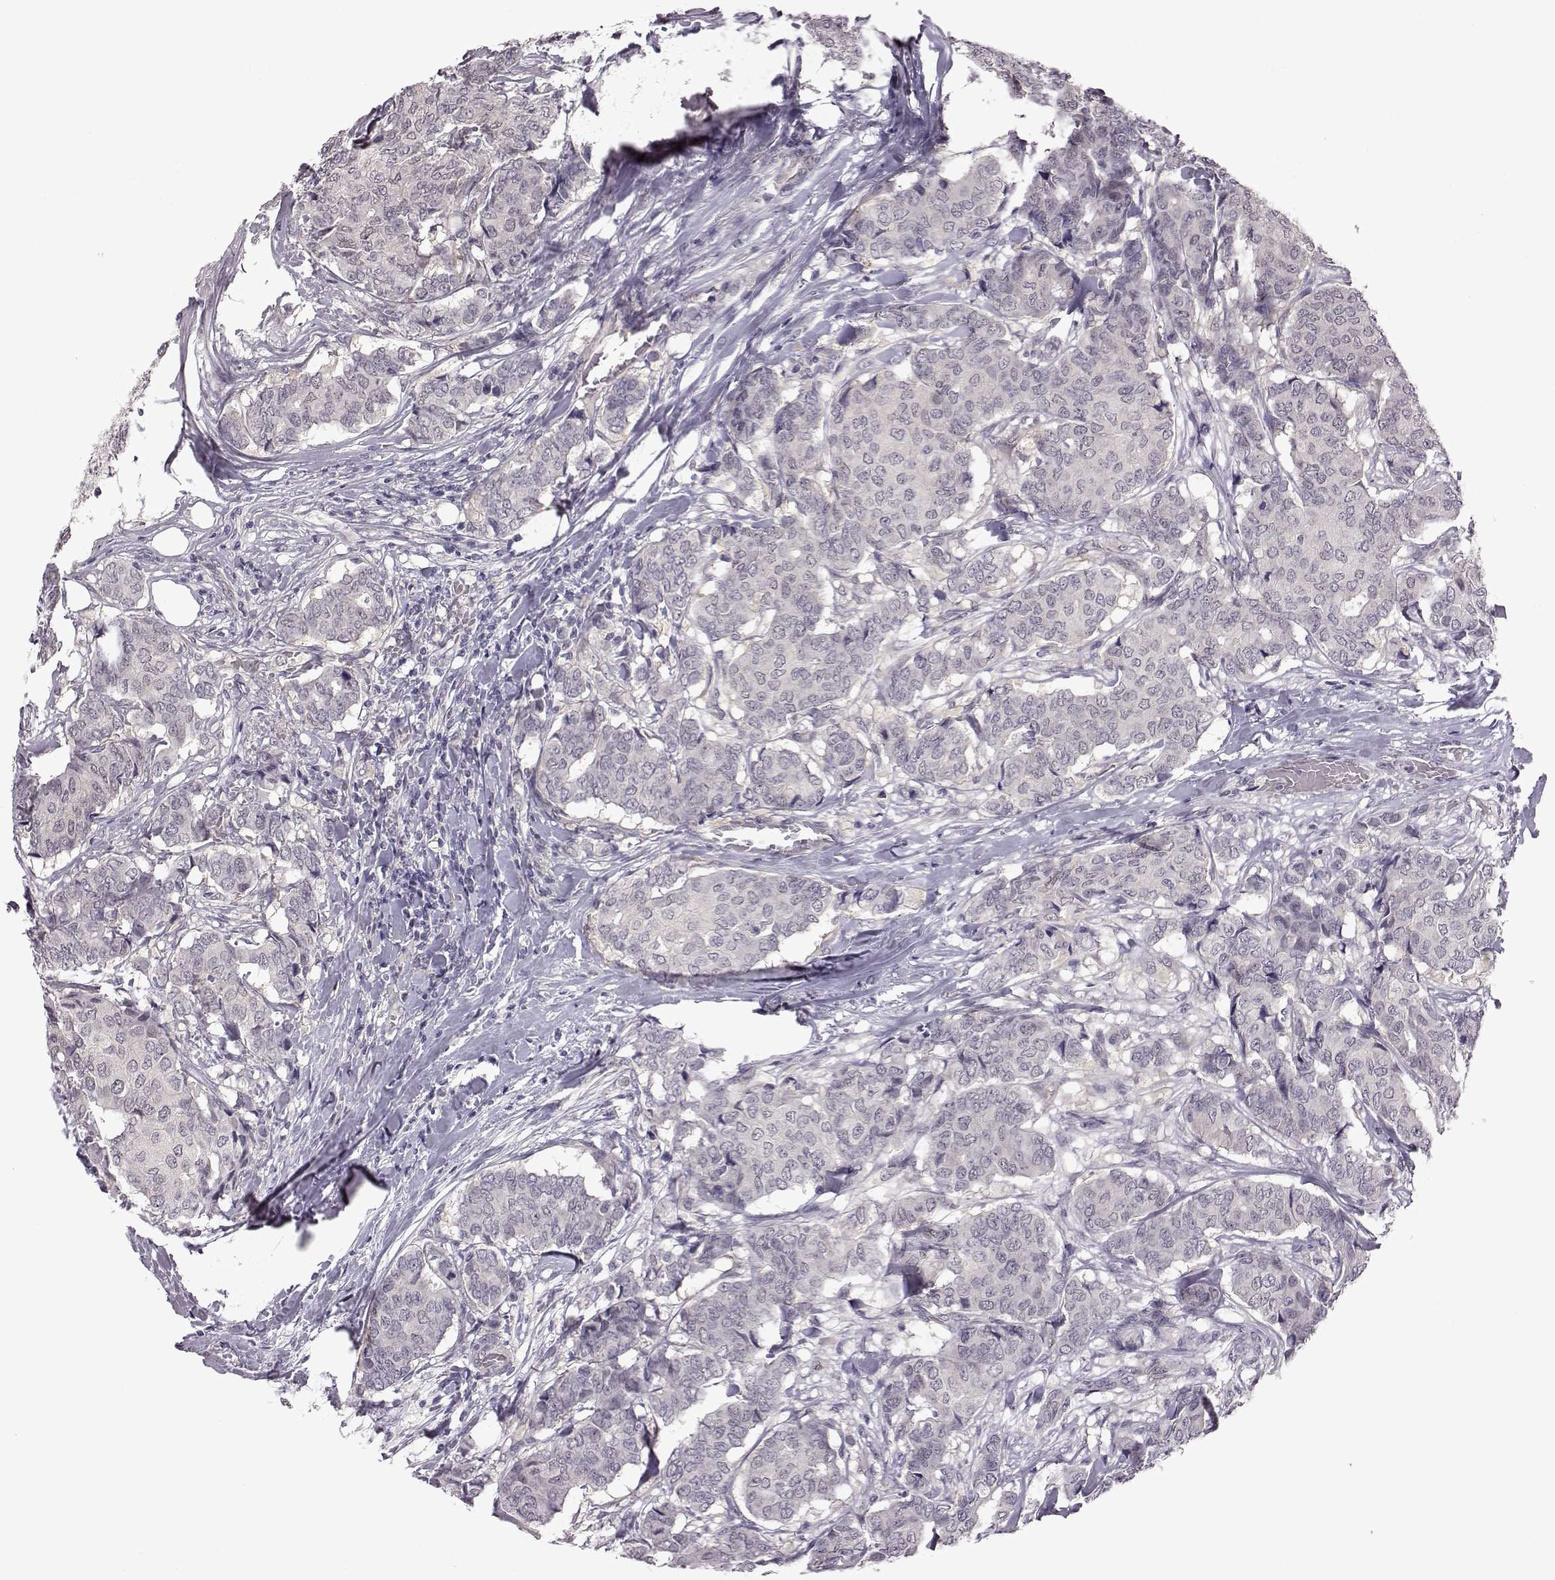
{"staining": {"intensity": "negative", "quantity": "none", "location": "none"}, "tissue": "breast cancer", "cell_type": "Tumor cells", "image_type": "cancer", "snomed": [{"axis": "morphology", "description": "Duct carcinoma"}, {"axis": "topography", "description": "Breast"}], "caption": "IHC of breast invasive ductal carcinoma displays no positivity in tumor cells. Nuclei are stained in blue.", "gene": "C10orf62", "patient": {"sex": "female", "age": 75}}